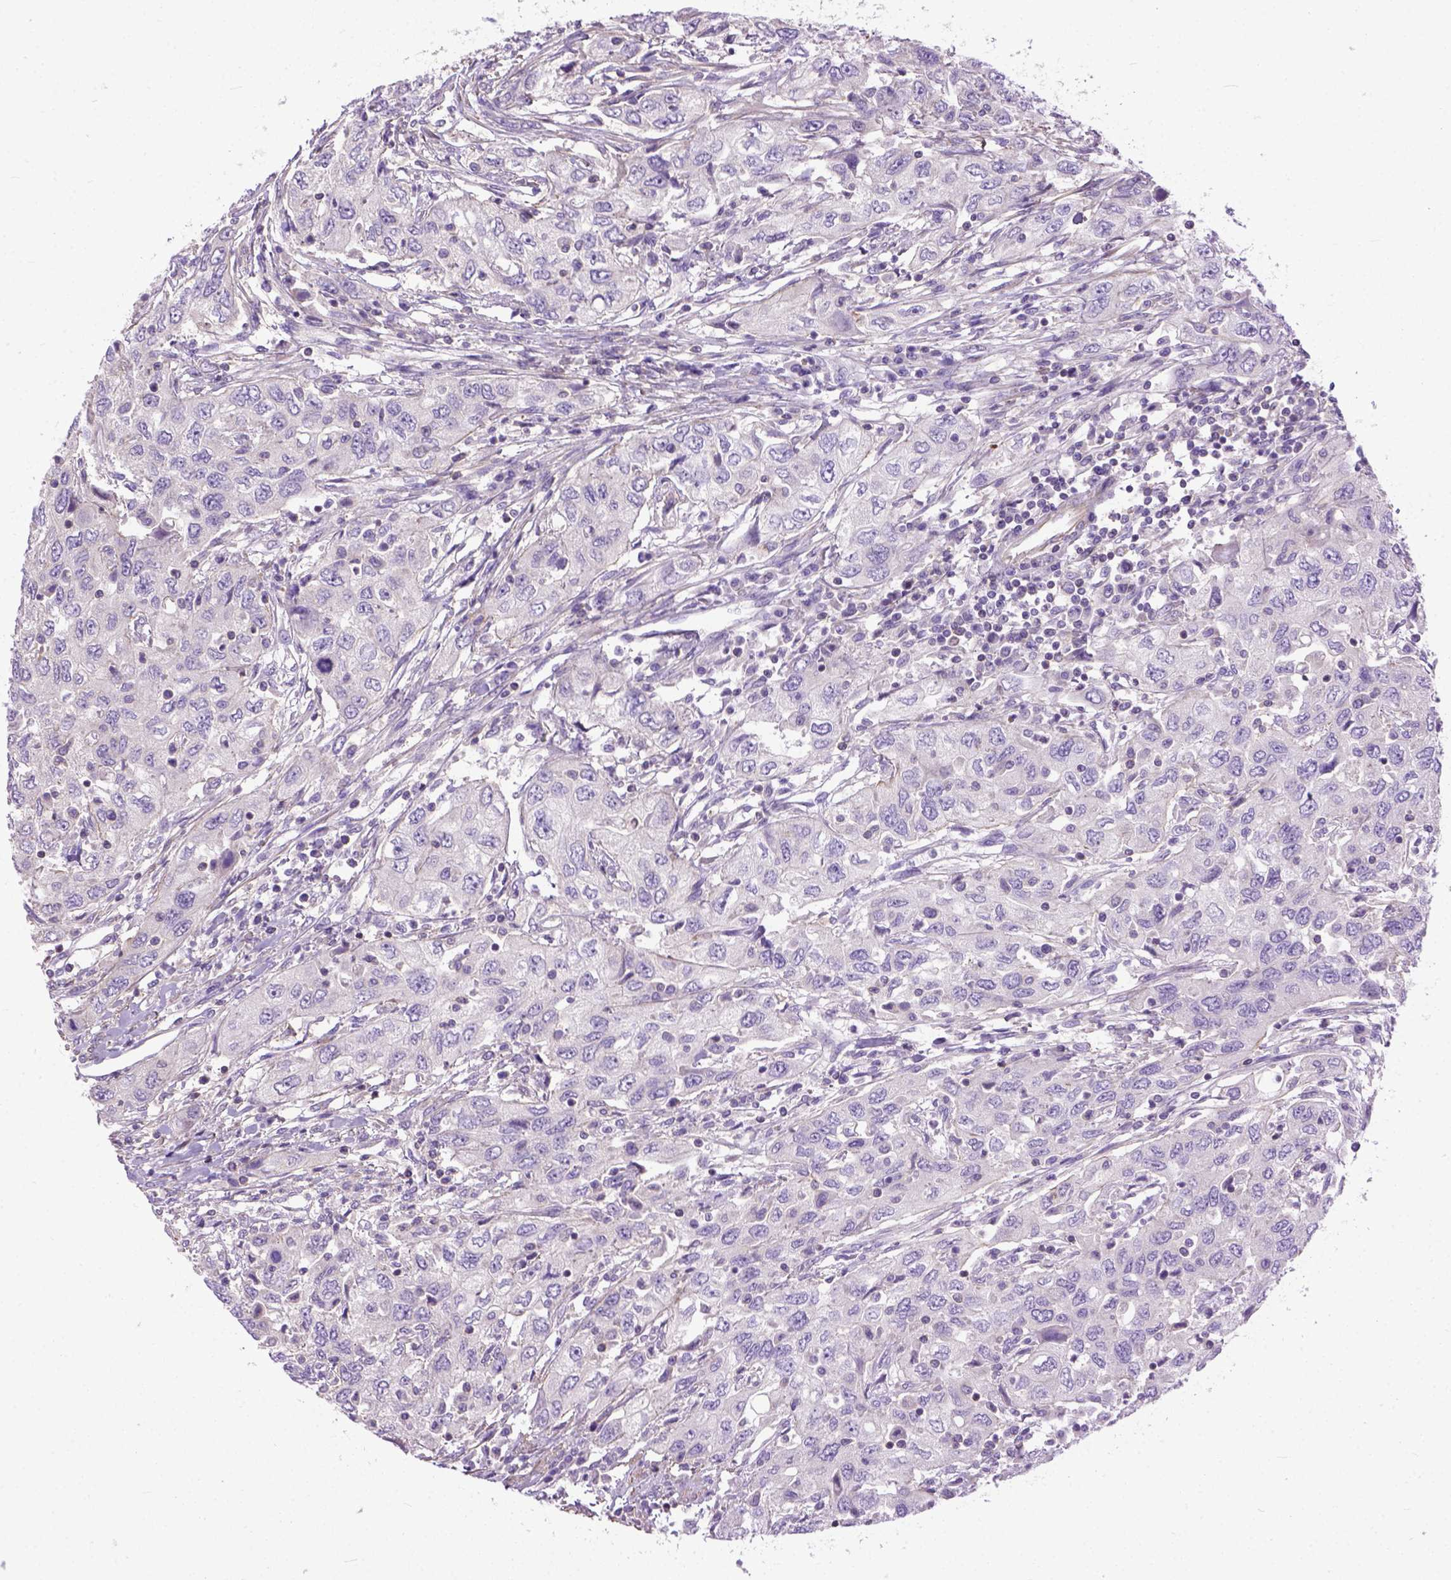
{"staining": {"intensity": "negative", "quantity": "none", "location": "none"}, "tissue": "urothelial cancer", "cell_type": "Tumor cells", "image_type": "cancer", "snomed": [{"axis": "morphology", "description": "Urothelial carcinoma, High grade"}, {"axis": "topography", "description": "Urinary bladder"}], "caption": "High magnification brightfield microscopy of high-grade urothelial carcinoma stained with DAB (brown) and counterstained with hematoxylin (blue): tumor cells show no significant staining. The staining is performed using DAB brown chromogen with nuclei counter-stained in using hematoxylin.", "gene": "BANF2", "patient": {"sex": "male", "age": 76}}